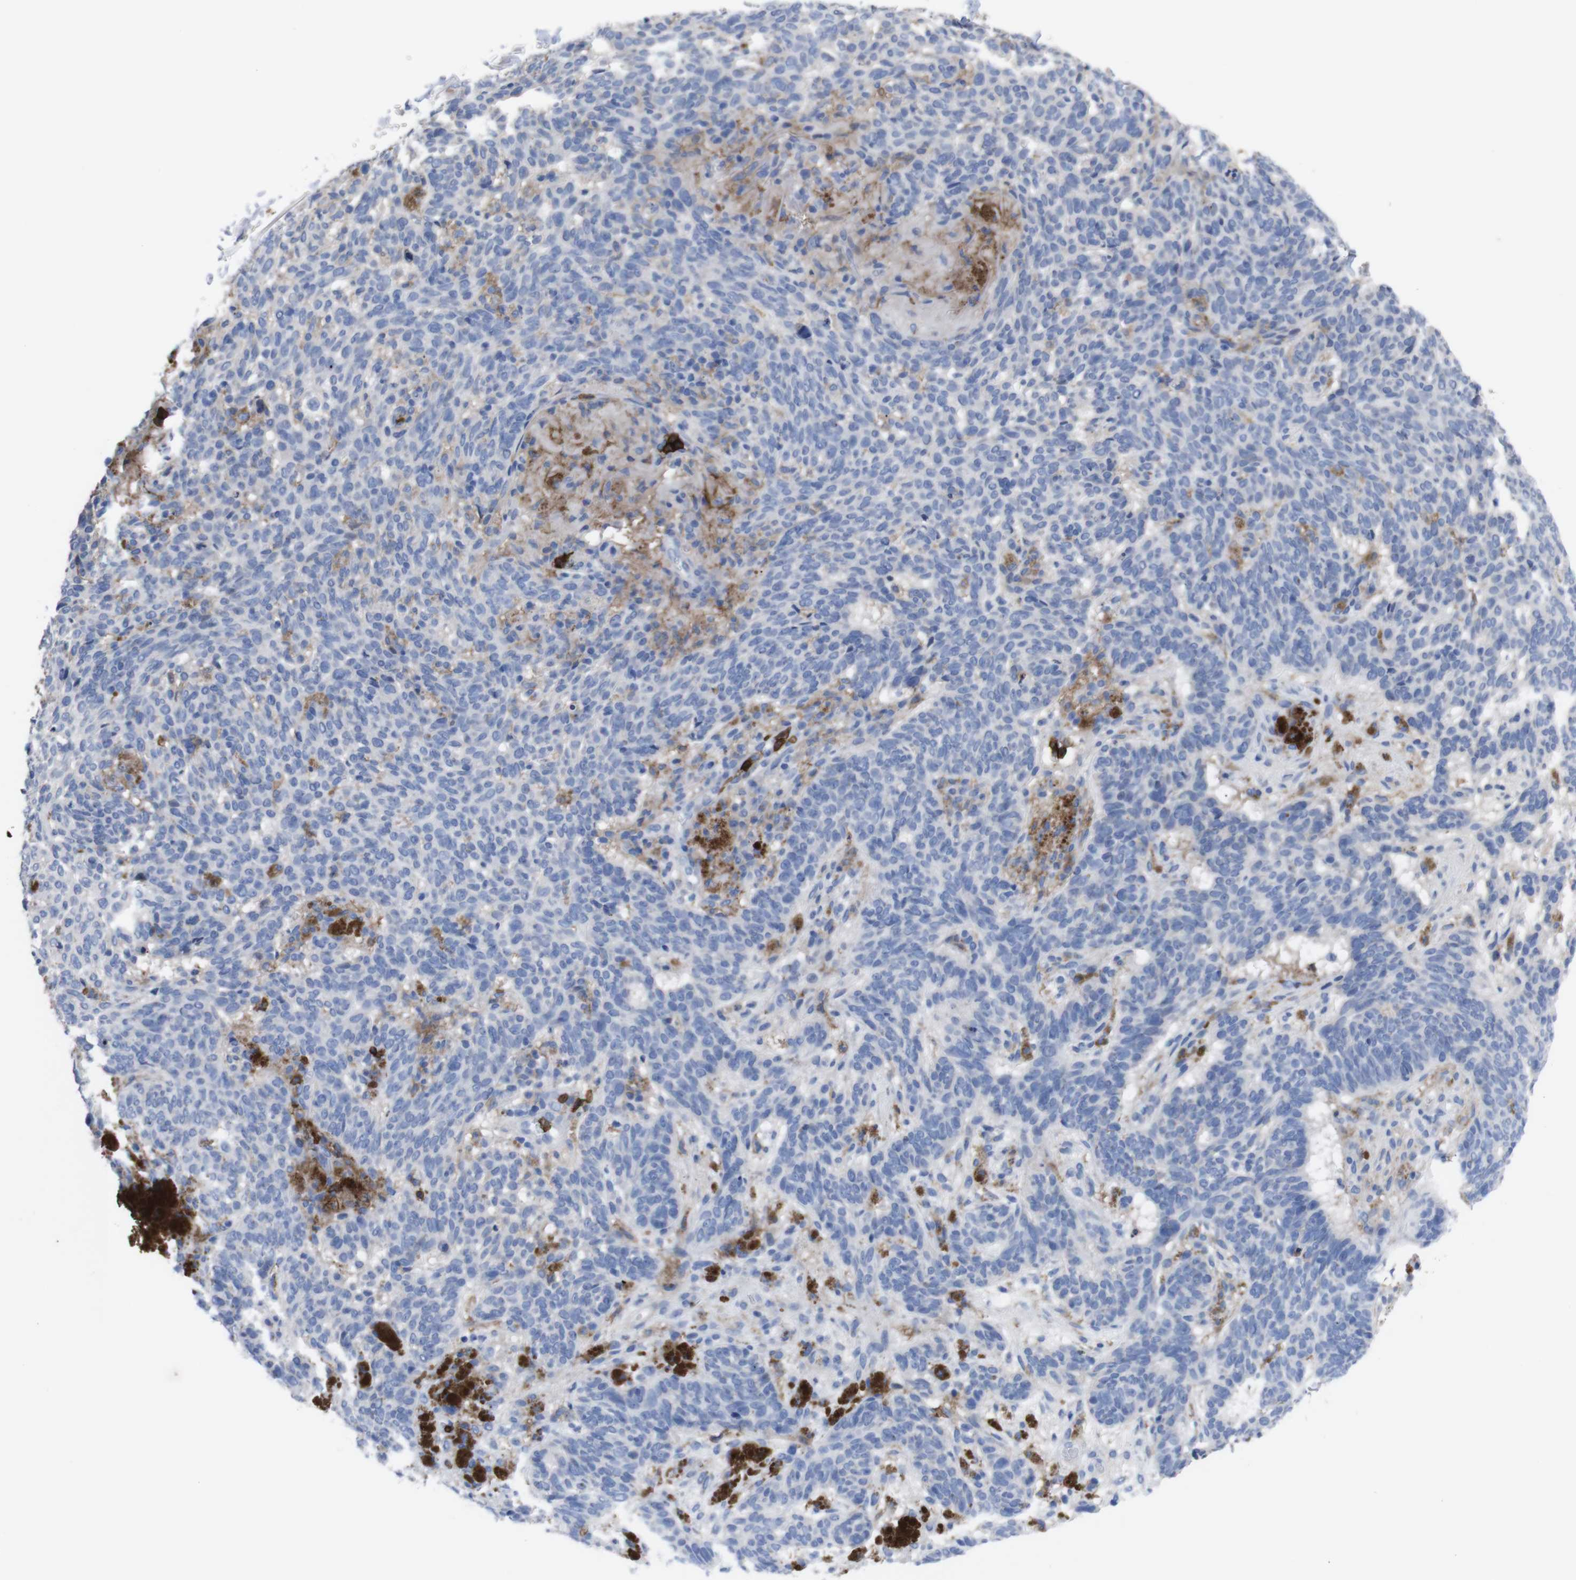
{"staining": {"intensity": "negative", "quantity": "none", "location": "none"}, "tissue": "skin cancer", "cell_type": "Tumor cells", "image_type": "cancer", "snomed": [{"axis": "morphology", "description": "Basal cell carcinoma"}, {"axis": "topography", "description": "Skin"}], "caption": "Skin cancer was stained to show a protein in brown. There is no significant staining in tumor cells.", "gene": "C5AR1", "patient": {"sex": "male", "age": 85}}